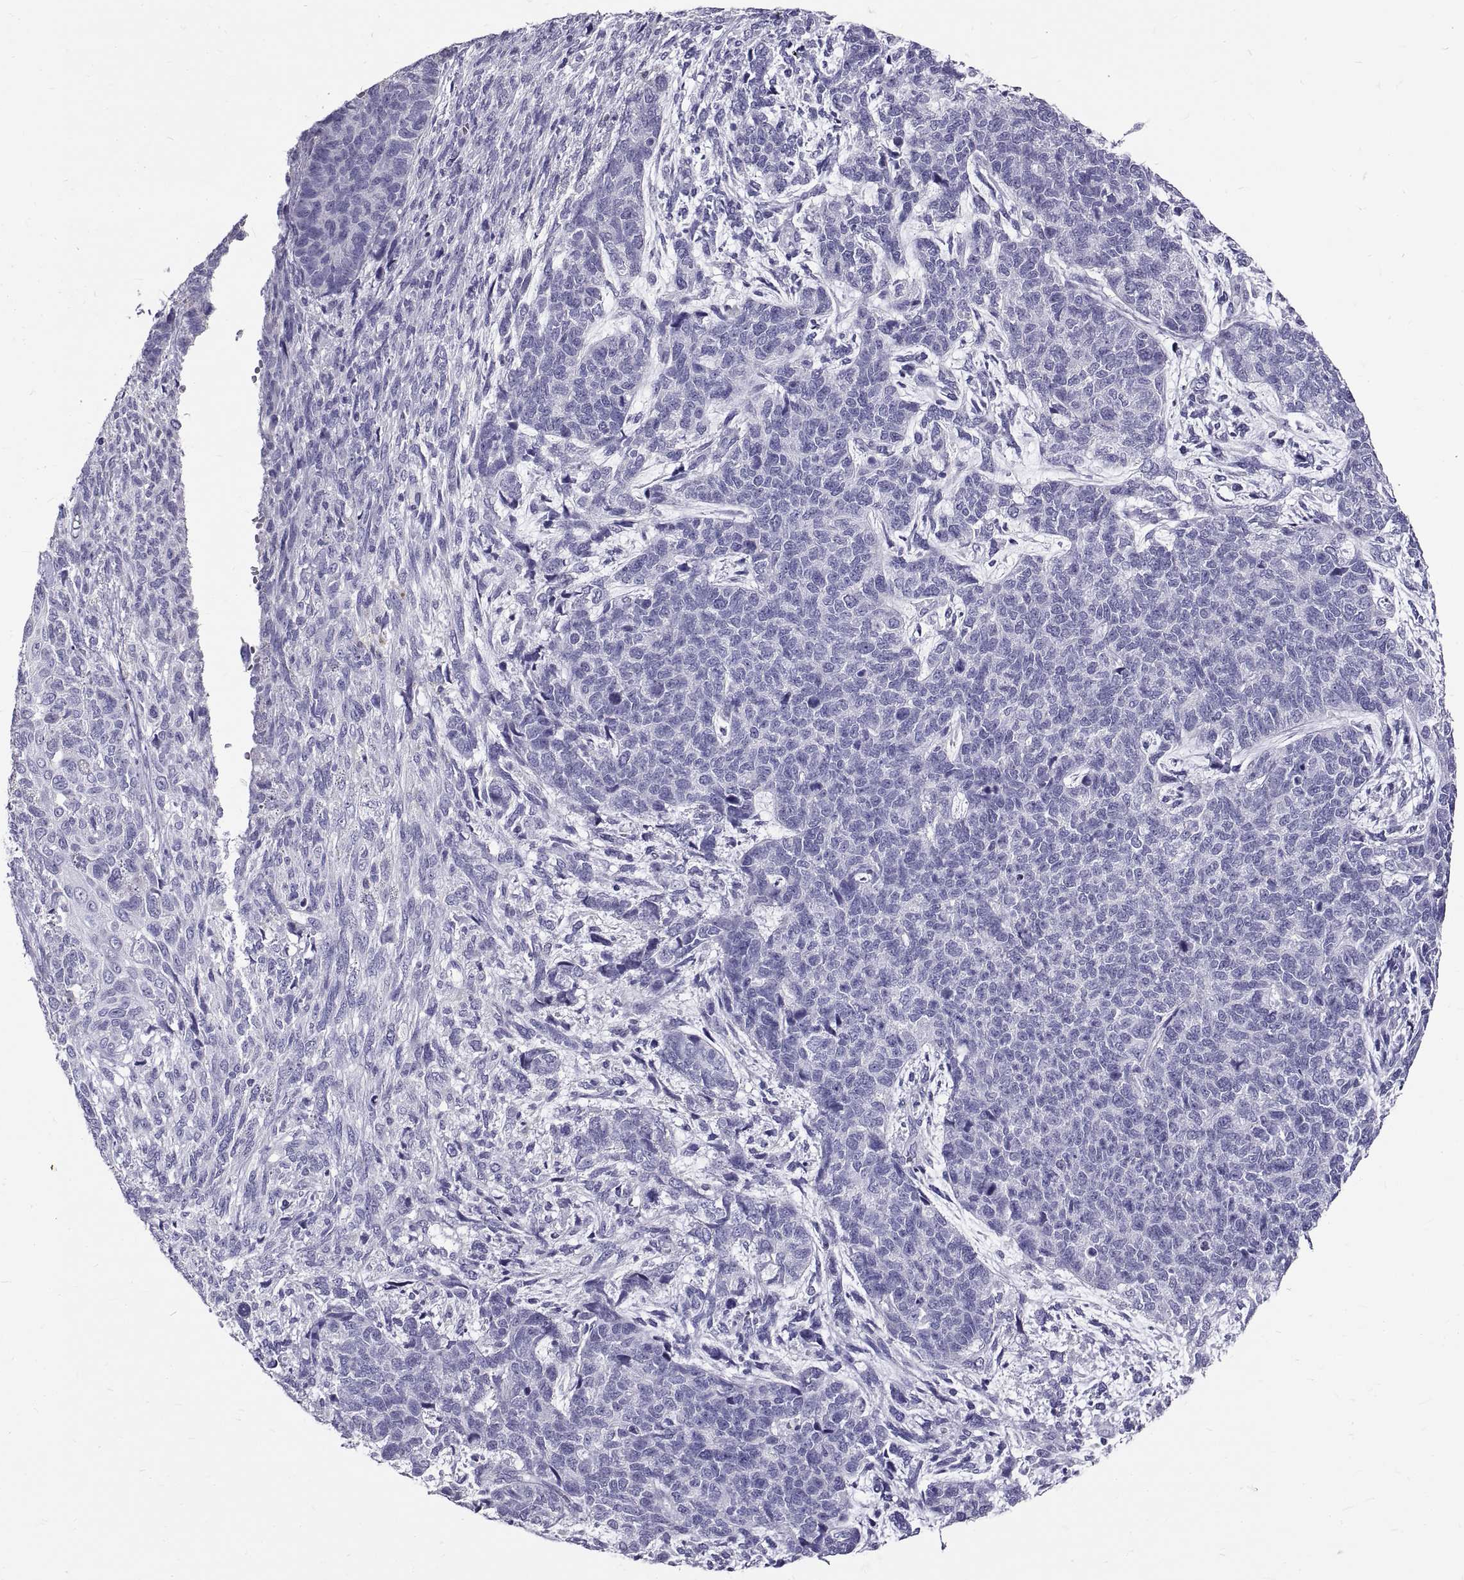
{"staining": {"intensity": "negative", "quantity": "none", "location": "none"}, "tissue": "cervical cancer", "cell_type": "Tumor cells", "image_type": "cancer", "snomed": [{"axis": "morphology", "description": "Squamous cell carcinoma, NOS"}, {"axis": "topography", "description": "Cervix"}], "caption": "Tumor cells are negative for brown protein staining in cervical cancer. (DAB IHC, high magnification).", "gene": "GNG12", "patient": {"sex": "female", "age": 63}}